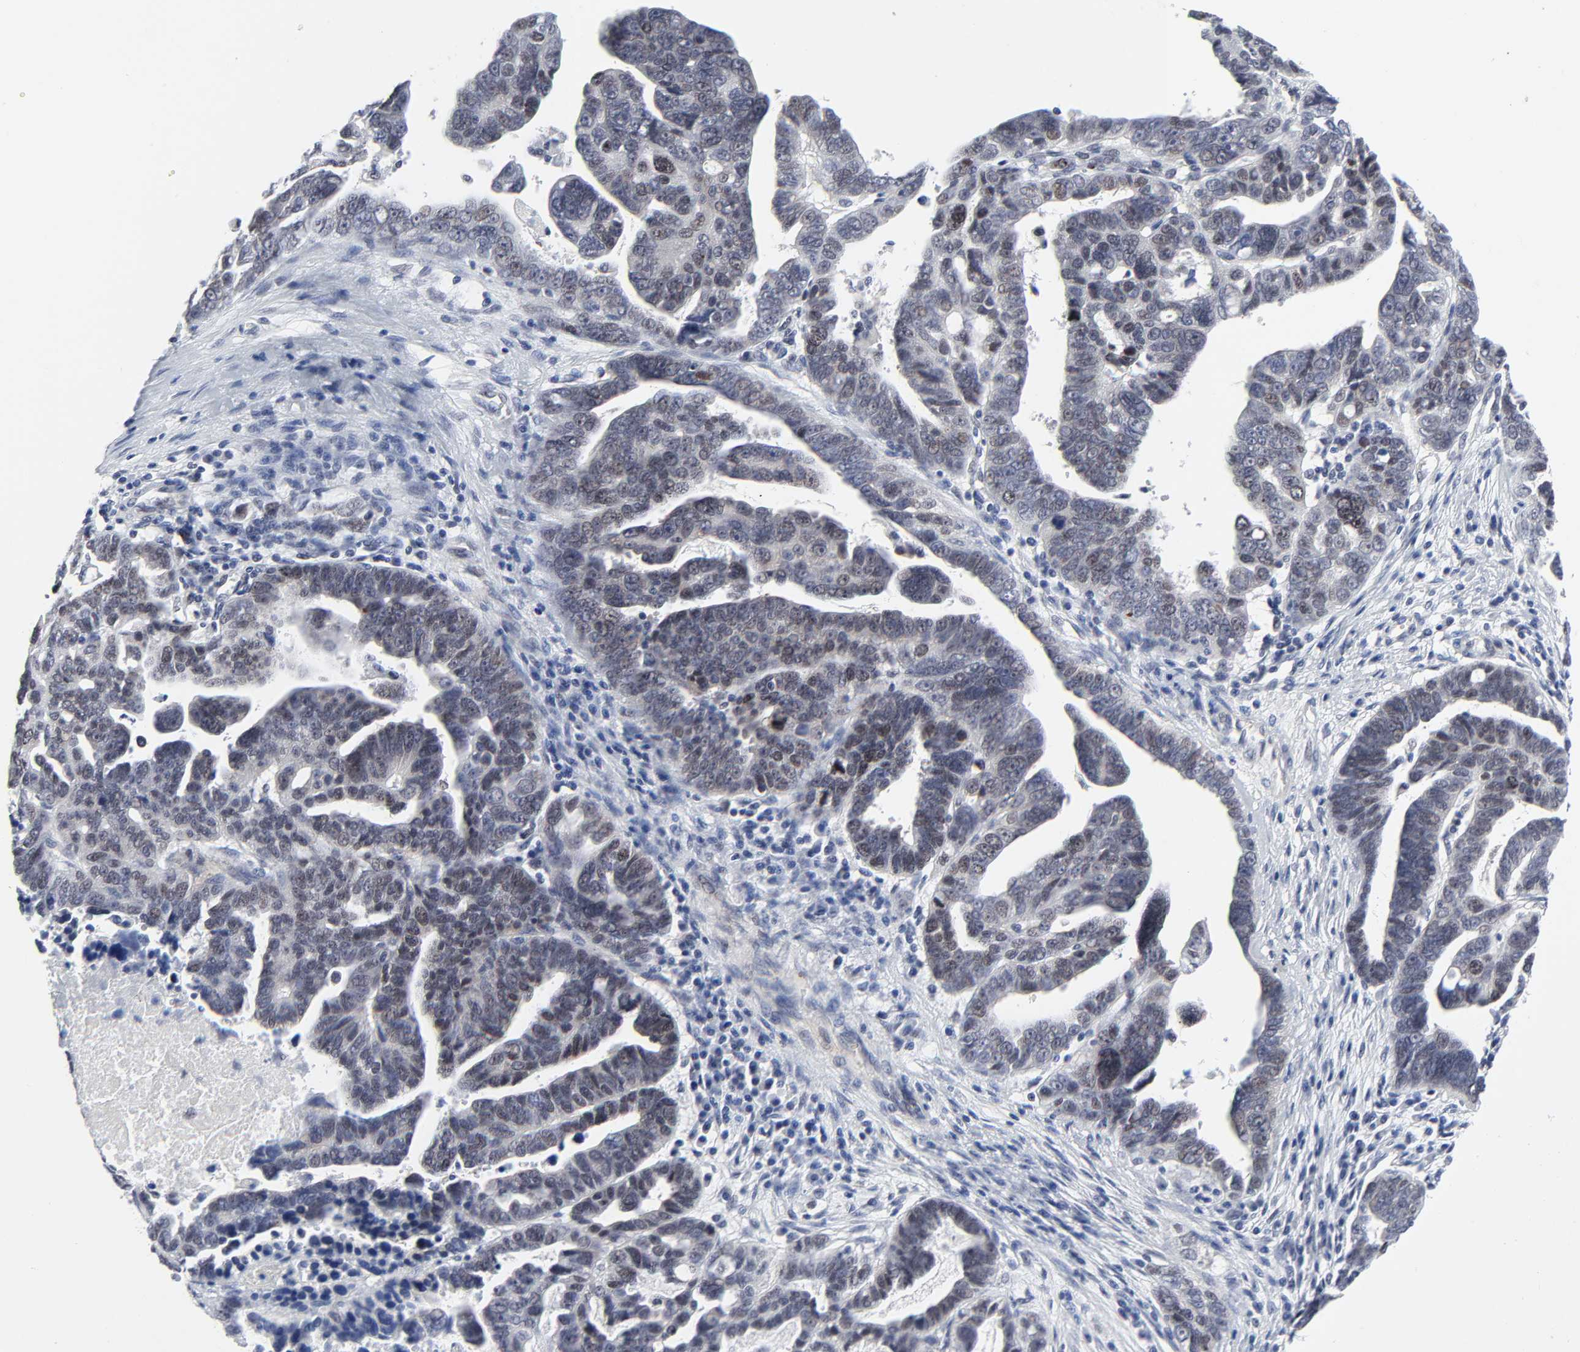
{"staining": {"intensity": "weak", "quantity": "25%-75%", "location": "nuclear"}, "tissue": "ovarian cancer", "cell_type": "Tumor cells", "image_type": "cancer", "snomed": [{"axis": "morphology", "description": "Carcinoma, endometroid"}, {"axis": "morphology", "description": "Cystadenocarcinoma, serous, NOS"}, {"axis": "topography", "description": "Ovary"}], "caption": "Weak nuclear expression is seen in about 25%-75% of tumor cells in serous cystadenocarcinoma (ovarian). The protein of interest is stained brown, and the nuclei are stained in blue (DAB IHC with brightfield microscopy, high magnification).", "gene": "ZNF589", "patient": {"sex": "female", "age": 45}}